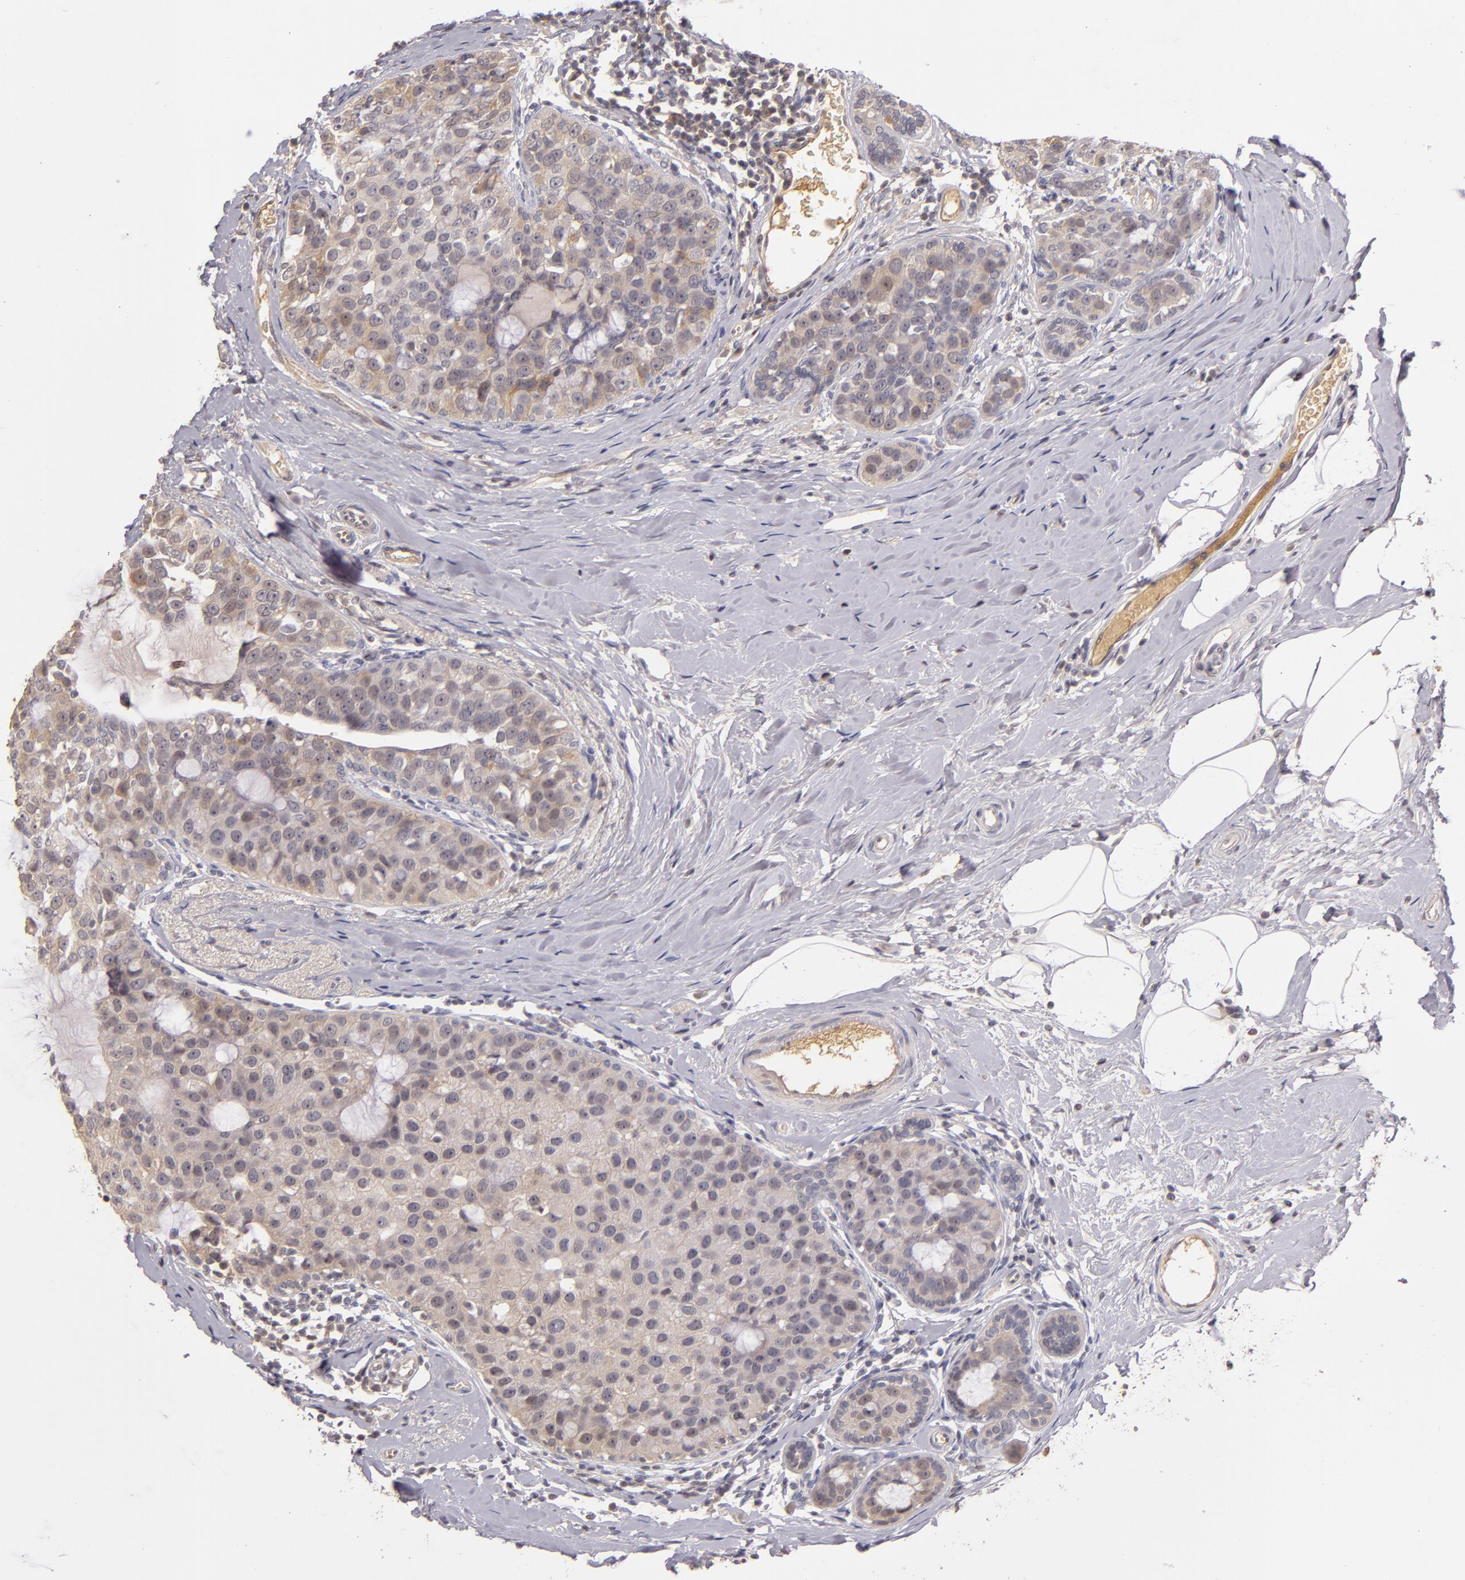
{"staining": {"intensity": "weak", "quantity": ">75%", "location": "cytoplasmic/membranous"}, "tissue": "breast cancer", "cell_type": "Tumor cells", "image_type": "cancer", "snomed": [{"axis": "morphology", "description": "Normal tissue, NOS"}, {"axis": "morphology", "description": "Duct carcinoma"}, {"axis": "topography", "description": "Breast"}], "caption": "Weak cytoplasmic/membranous staining for a protein is identified in about >75% of tumor cells of breast cancer (infiltrating ductal carcinoma) using immunohistochemistry (IHC).", "gene": "LRG1", "patient": {"sex": "female", "age": 50}}